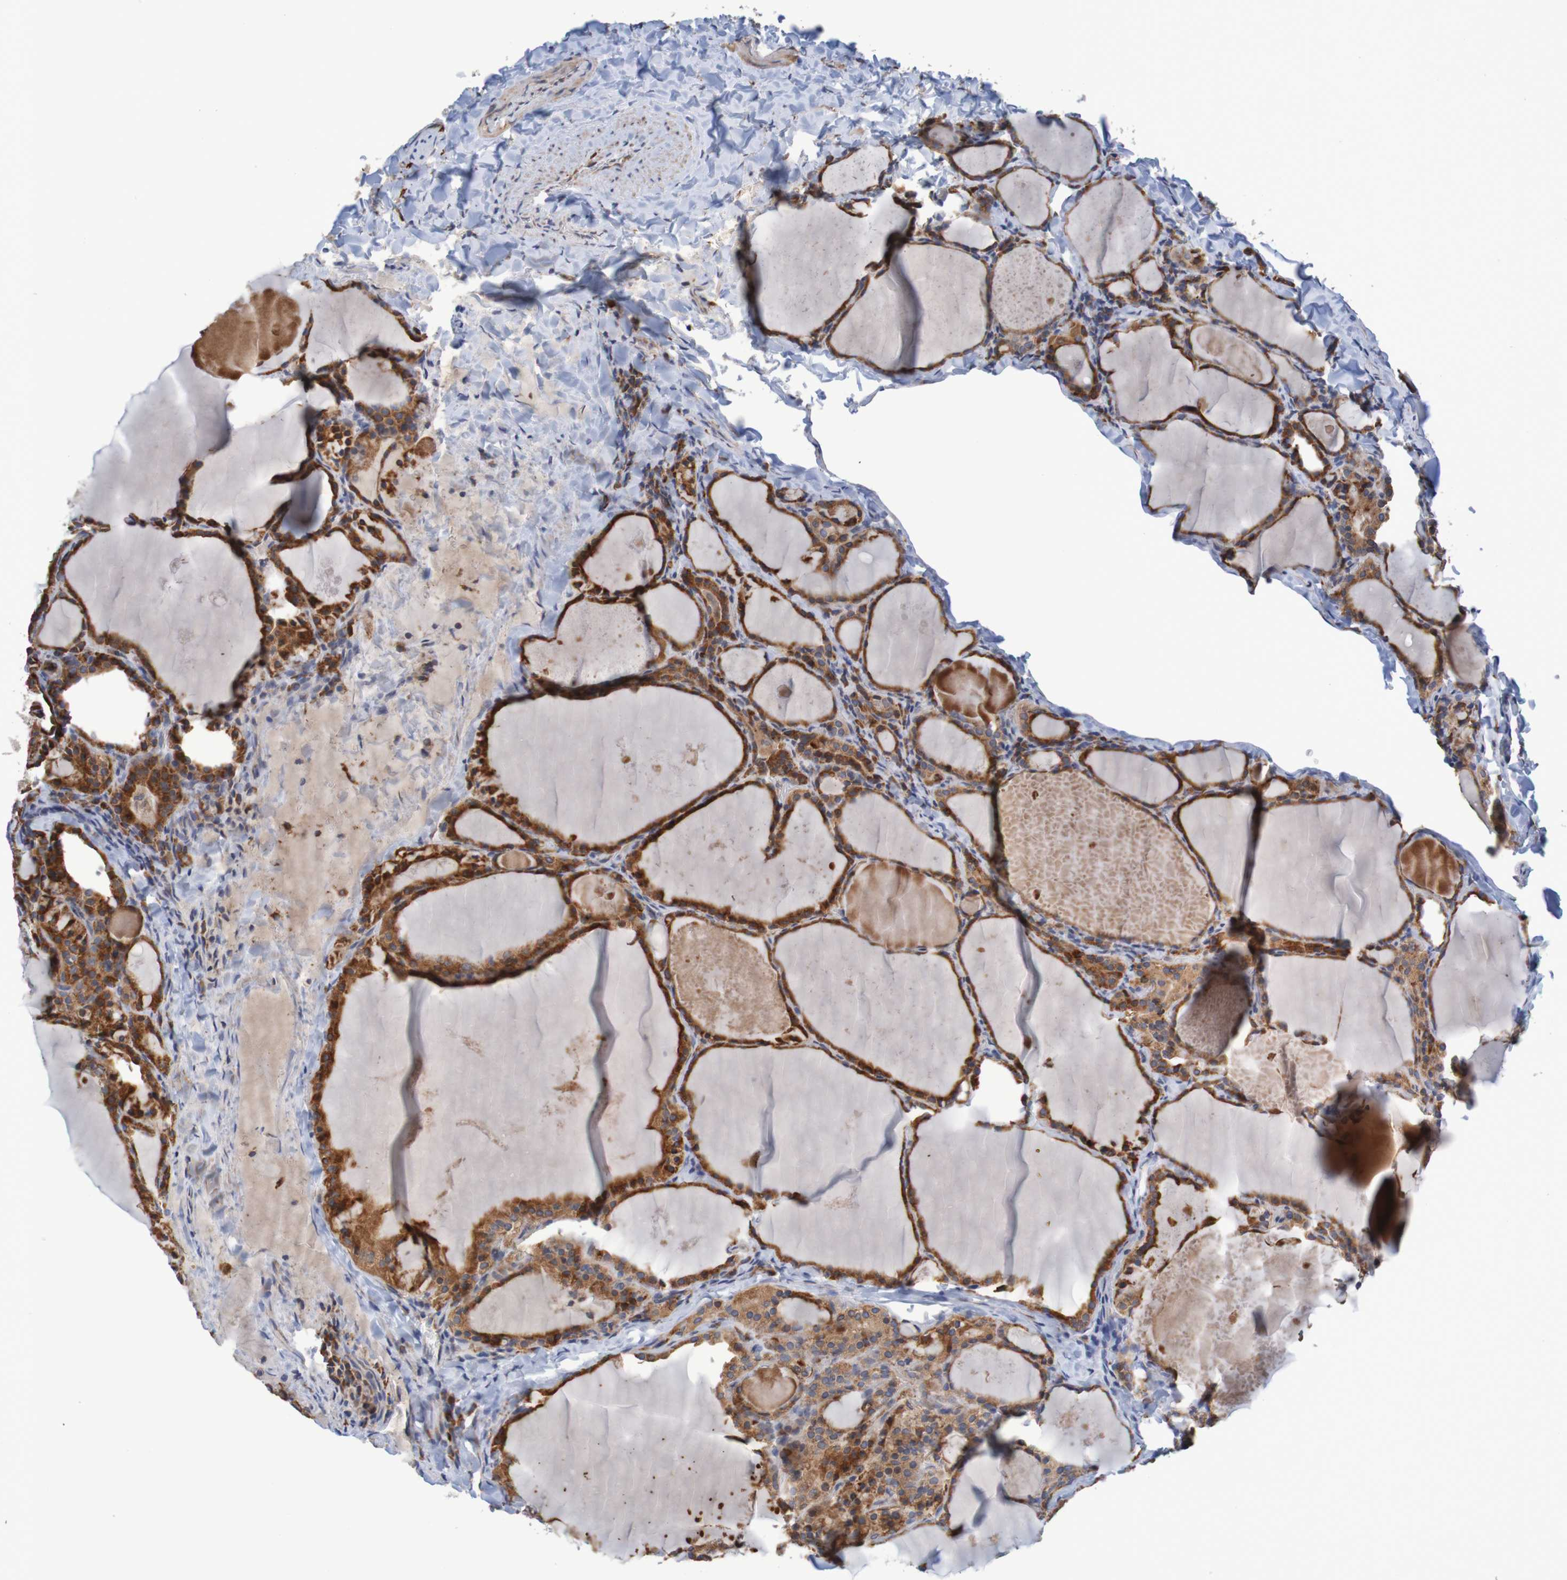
{"staining": {"intensity": "moderate", "quantity": ">75%", "location": "cytoplasmic/membranous"}, "tissue": "thyroid cancer", "cell_type": "Tumor cells", "image_type": "cancer", "snomed": [{"axis": "morphology", "description": "Papillary adenocarcinoma, NOS"}, {"axis": "topography", "description": "Thyroid gland"}], "caption": "Tumor cells demonstrate medium levels of moderate cytoplasmic/membranous positivity in approximately >75% of cells in thyroid cancer.", "gene": "CLDN18", "patient": {"sex": "female", "age": 42}}